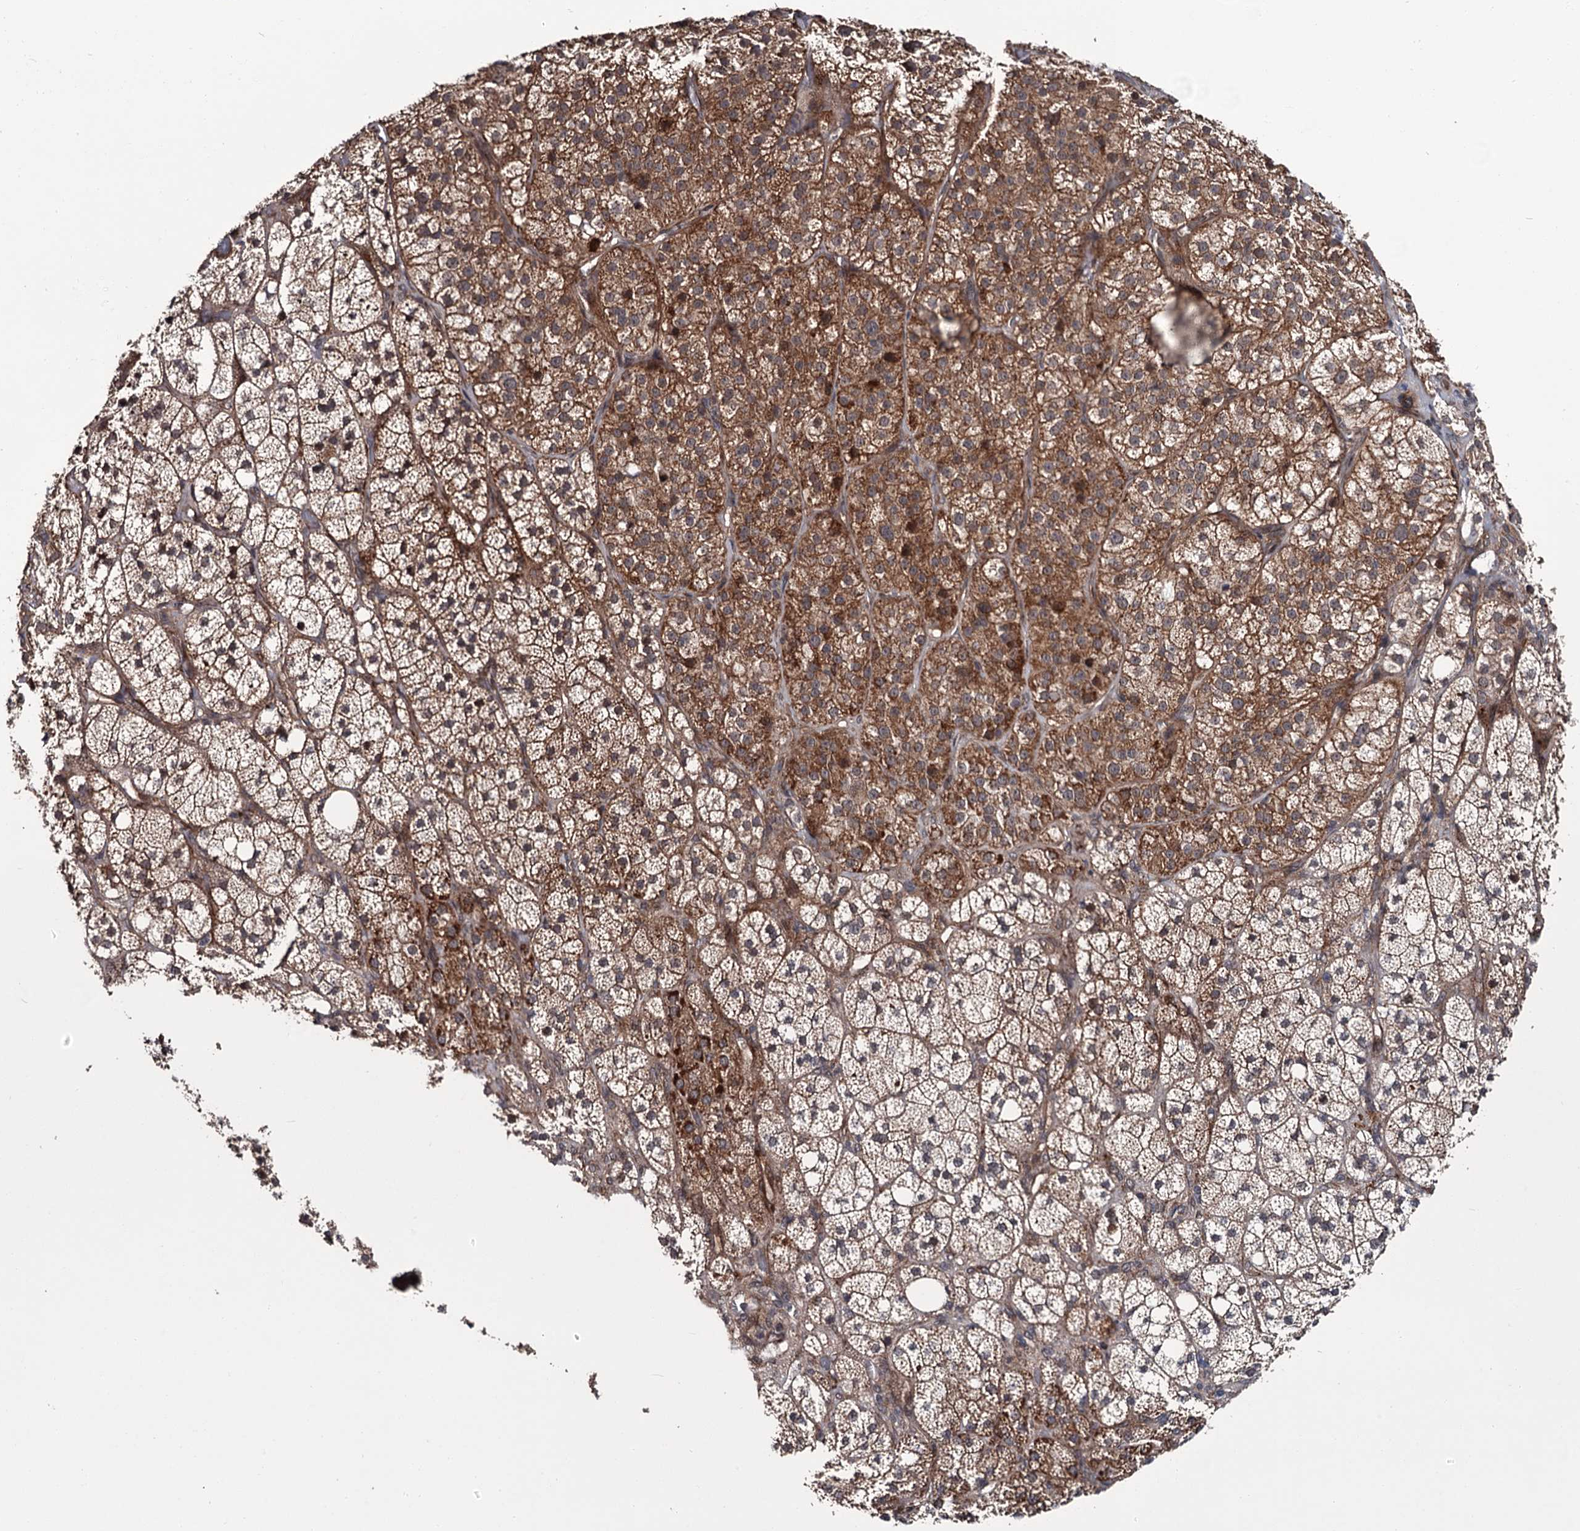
{"staining": {"intensity": "moderate", "quantity": ">75%", "location": "cytoplasmic/membranous"}, "tissue": "adrenal gland", "cell_type": "Glandular cells", "image_type": "normal", "snomed": [{"axis": "morphology", "description": "Normal tissue, NOS"}, {"axis": "topography", "description": "Adrenal gland"}], "caption": "Immunohistochemistry (IHC) image of normal human adrenal gland stained for a protein (brown), which shows medium levels of moderate cytoplasmic/membranous positivity in approximately >75% of glandular cells.", "gene": "CDC42EP2", "patient": {"sex": "male", "age": 61}}